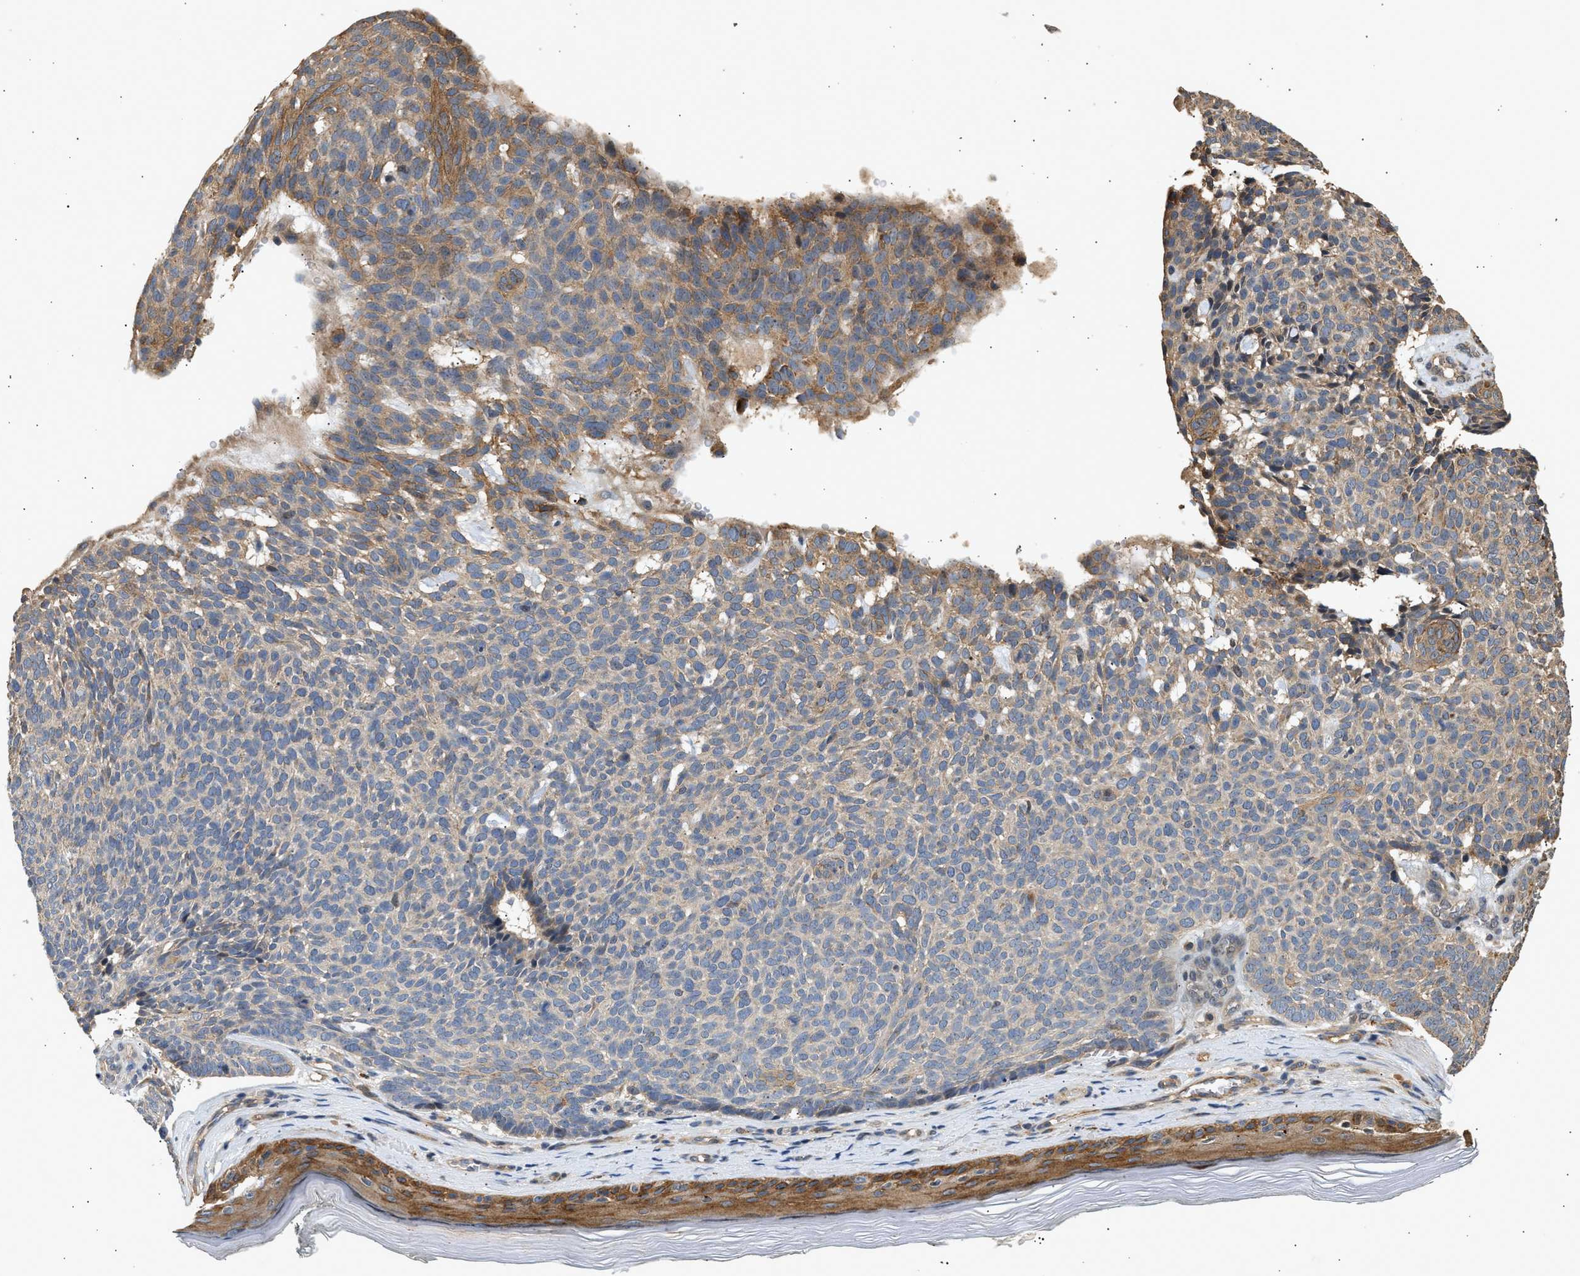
{"staining": {"intensity": "moderate", "quantity": "<25%", "location": "cytoplasmic/membranous"}, "tissue": "skin cancer", "cell_type": "Tumor cells", "image_type": "cancer", "snomed": [{"axis": "morphology", "description": "Basal cell carcinoma"}, {"axis": "topography", "description": "Skin"}], "caption": "Immunohistochemical staining of skin cancer demonstrates low levels of moderate cytoplasmic/membranous protein expression in about <25% of tumor cells.", "gene": "DUSP14", "patient": {"sex": "male", "age": 61}}